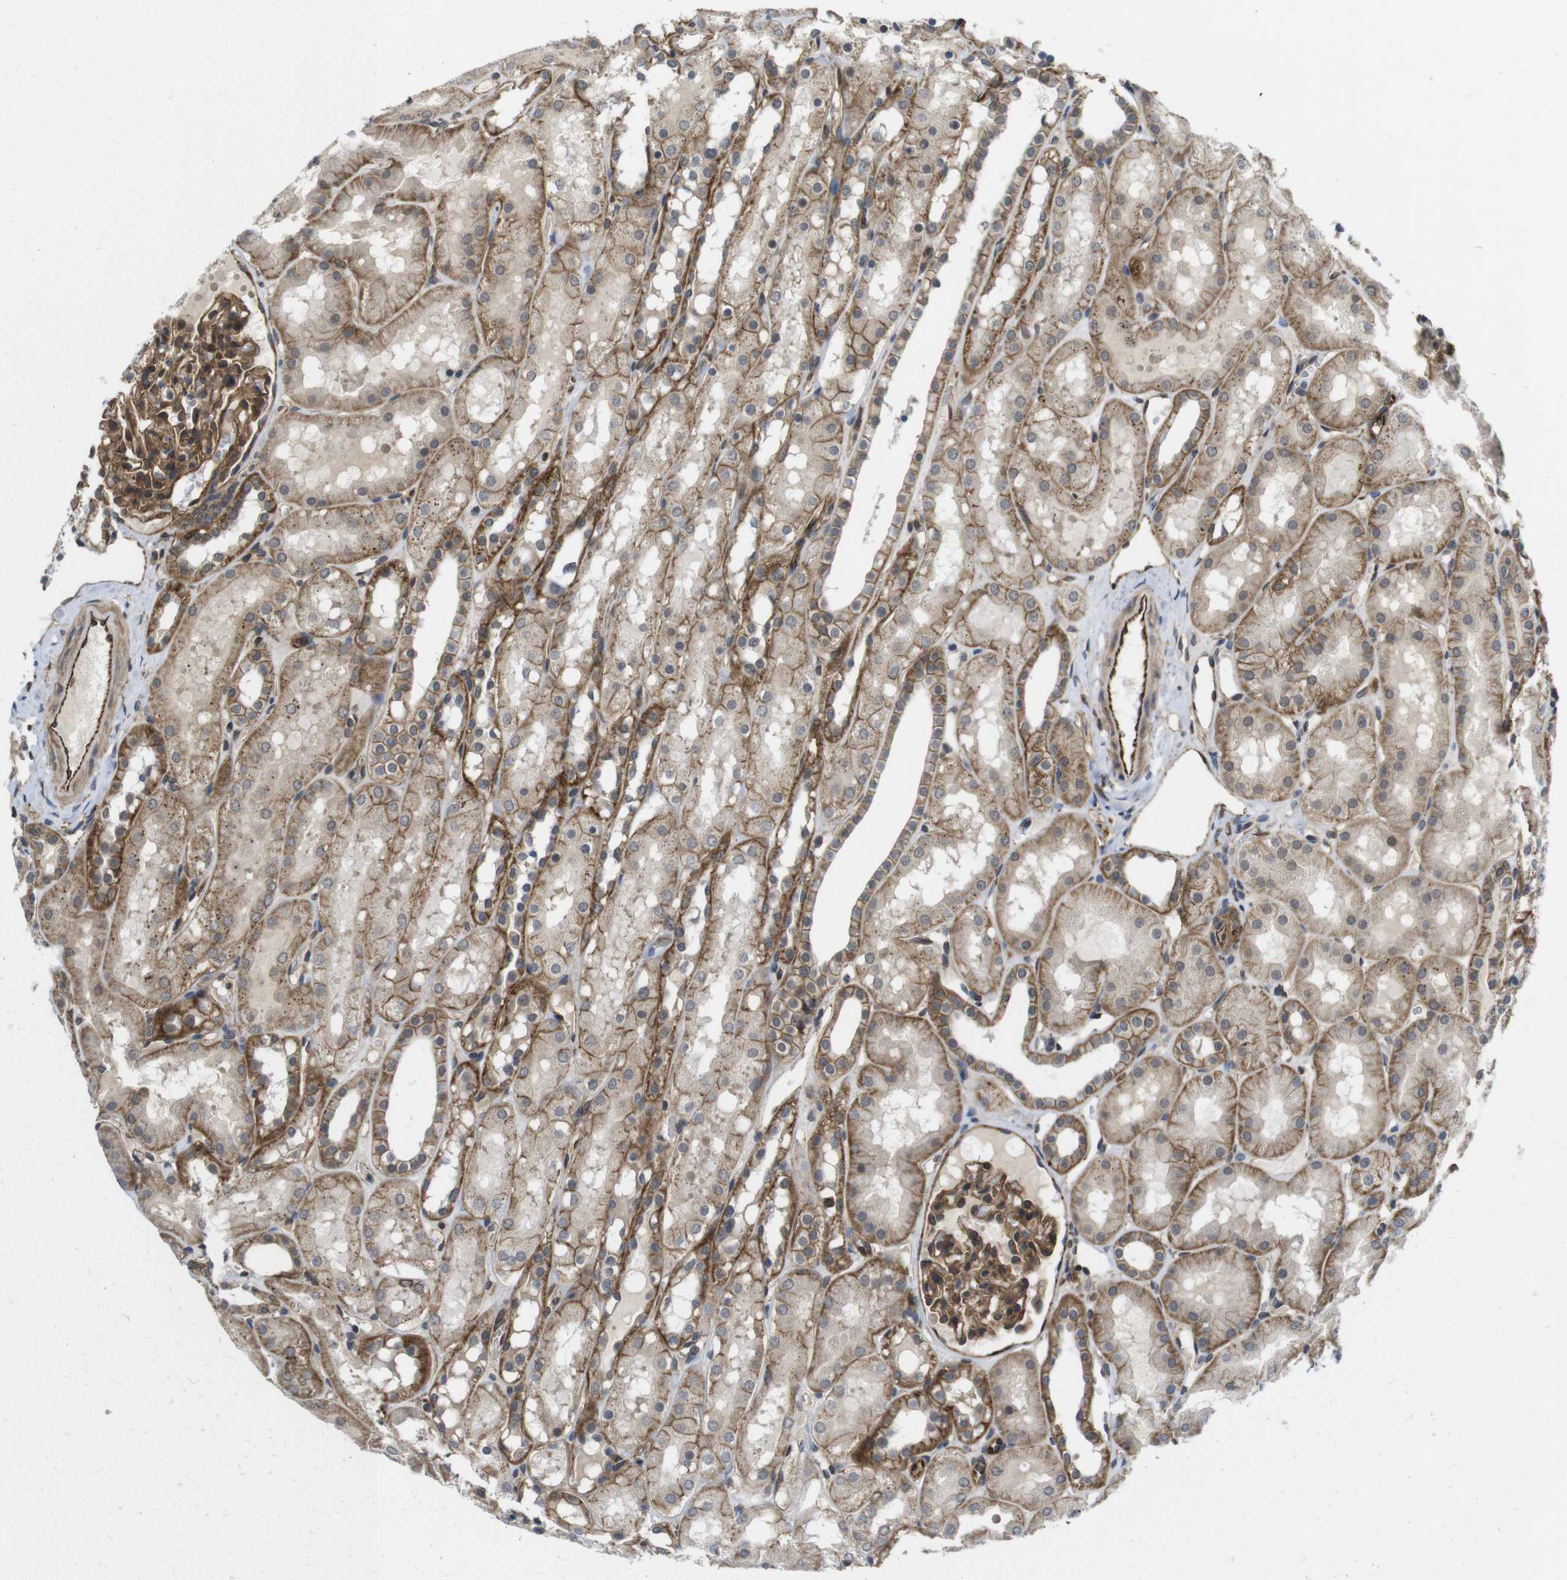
{"staining": {"intensity": "moderate", "quantity": ">75%", "location": "cytoplasmic/membranous"}, "tissue": "kidney", "cell_type": "Cells in glomeruli", "image_type": "normal", "snomed": [{"axis": "morphology", "description": "Normal tissue, NOS"}, {"axis": "topography", "description": "Kidney"}, {"axis": "topography", "description": "Urinary bladder"}], "caption": "The histopathology image shows staining of normal kidney, revealing moderate cytoplasmic/membranous protein positivity (brown color) within cells in glomeruli.", "gene": "ZDHHC5", "patient": {"sex": "male", "age": 16}}